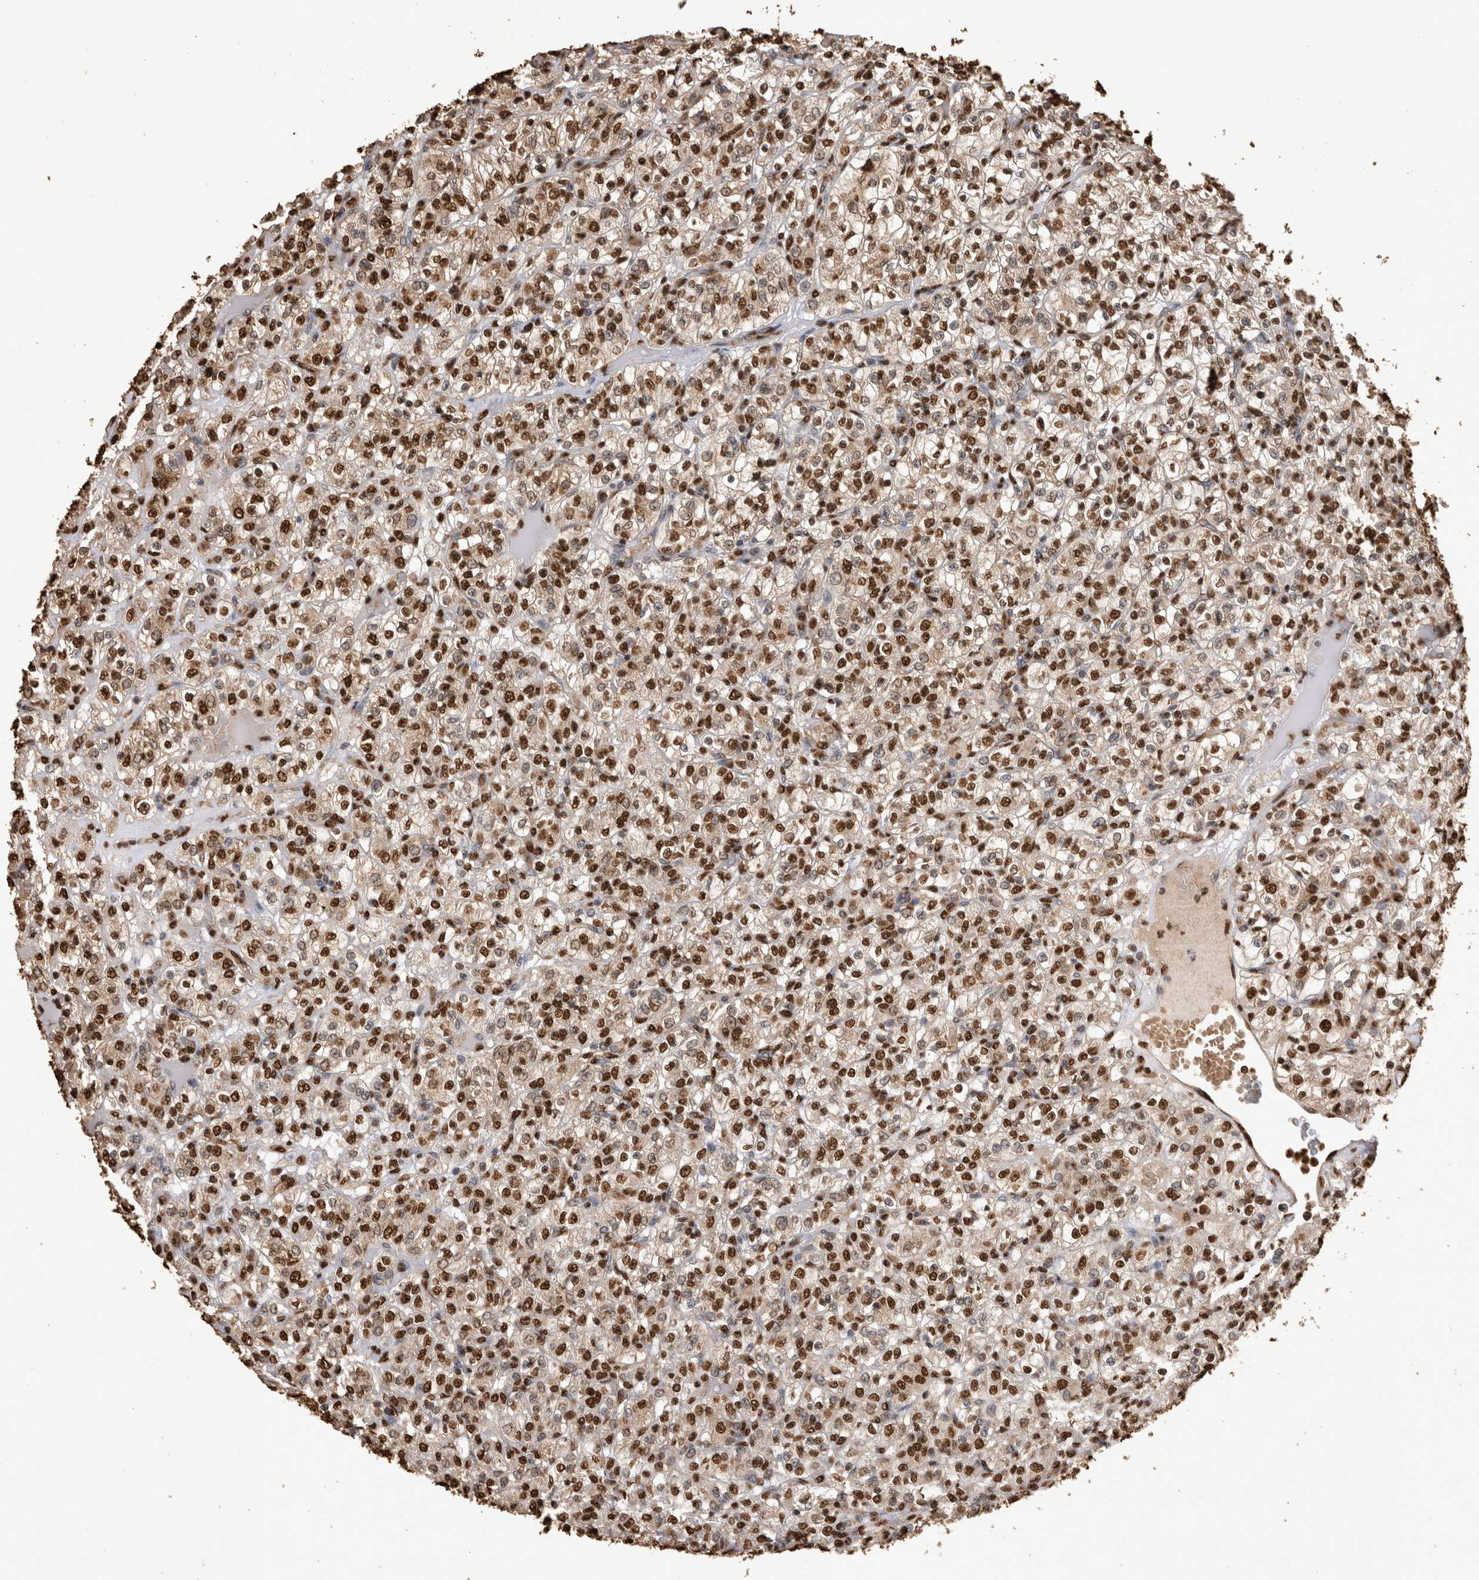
{"staining": {"intensity": "strong", "quantity": ">75%", "location": "nuclear"}, "tissue": "renal cancer", "cell_type": "Tumor cells", "image_type": "cancer", "snomed": [{"axis": "morphology", "description": "Normal tissue, NOS"}, {"axis": "morphology", "description": "Adenocarcinoma, NOS"}, {"axis": "topography", "description": "Kidney"}], "caption": "Tumor cells show high levels of strong nuclear staining in approximately >75% of cells in human renal adenocarcinoma.", "gene": "OAS2", "patient": {"sex": "female", "age": 72}}